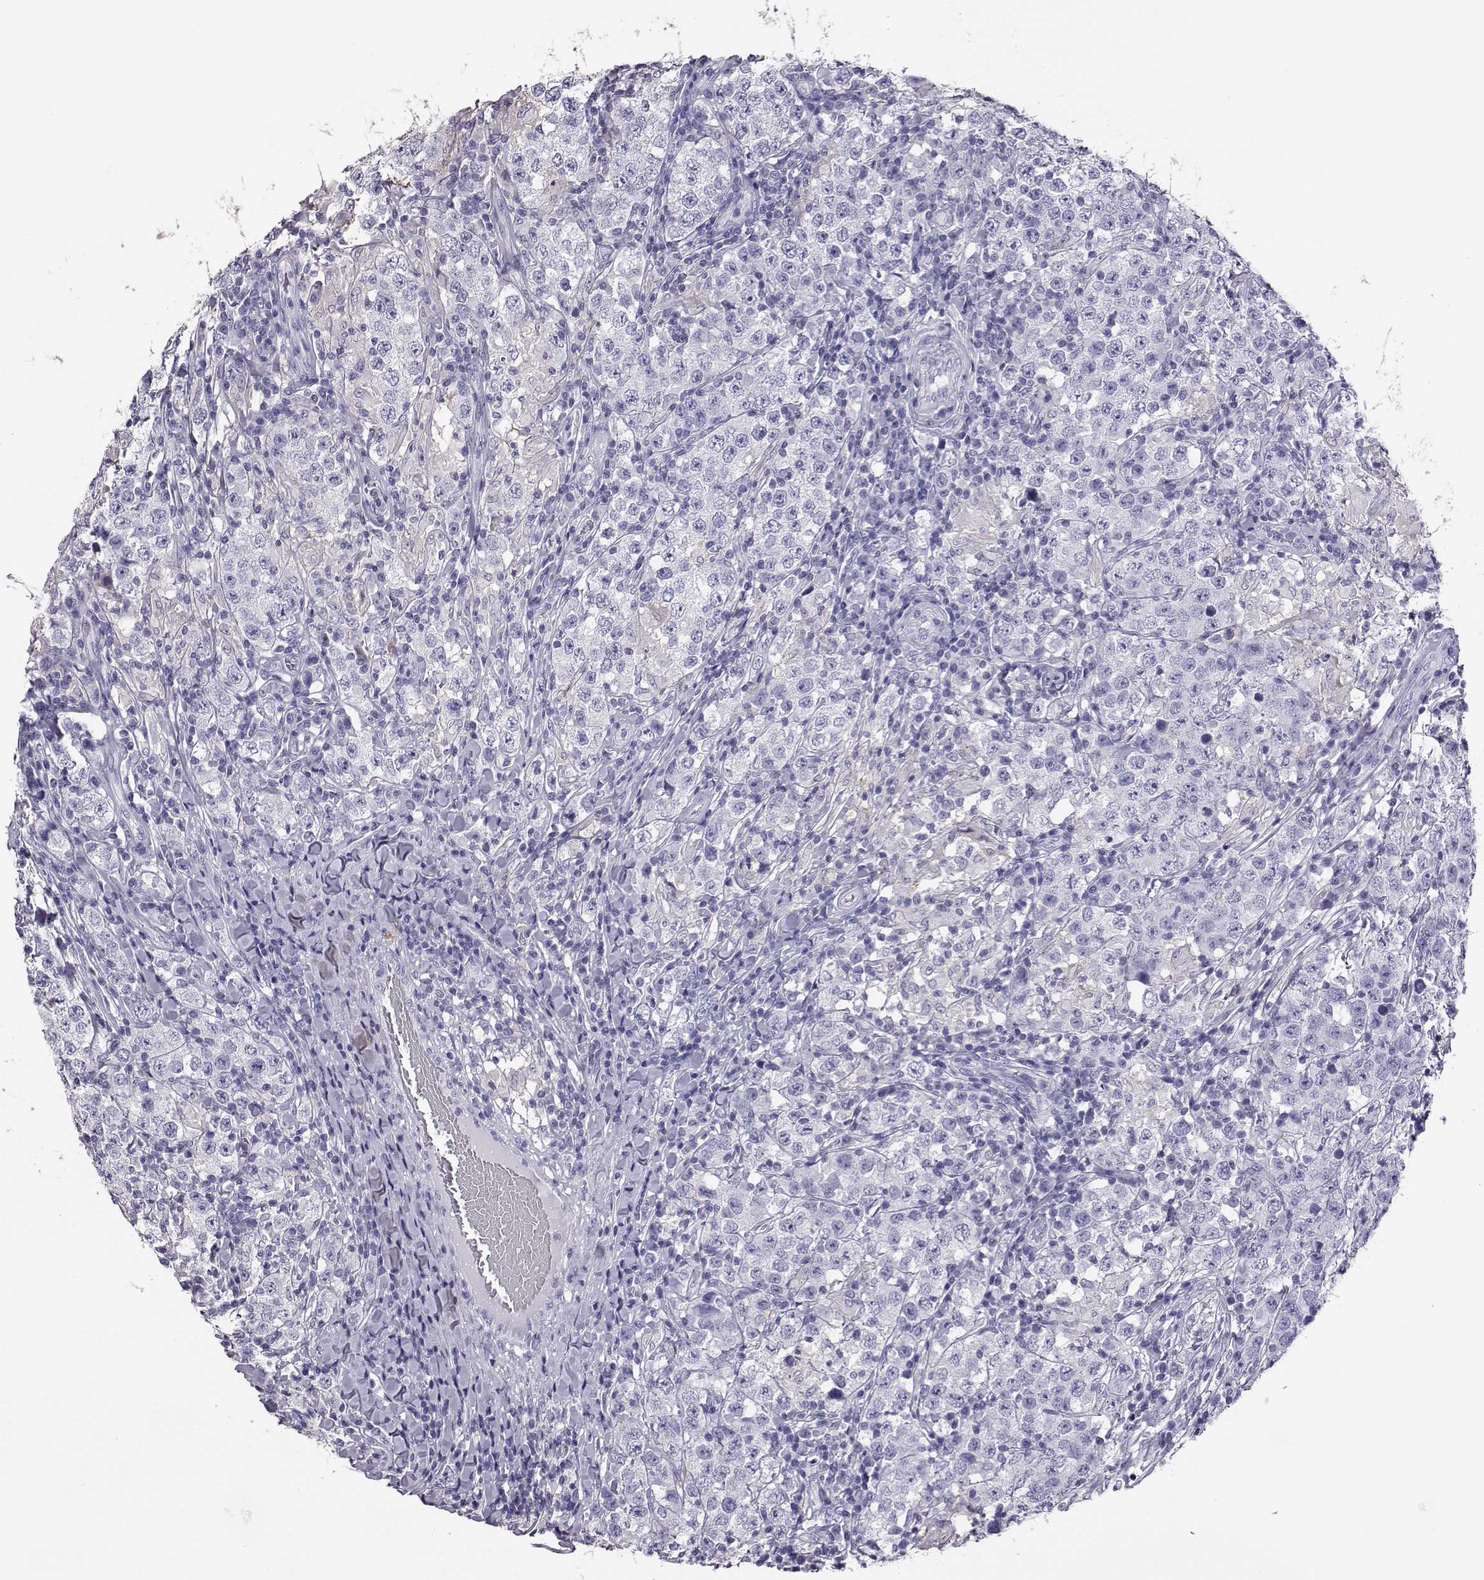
{"staining": {"intensity": "negative", "quantity": "none", "location": "none"}, "tissue": "testis cancer", "cell_type": "Tumor cells", "image_type": "cancer", "snomed": [{"axis": "morphology", "description": "Seminoma, NOS"}, {"axis": "morphology", "description": "Carcinoma, Embryonal, NOS"}, {"axis": "topography", "description": "Testis"}], "caption": "High magnification brightfield microscopy of testis cancer stained with DAB (3,3'-diaminobenzidine) (brown) and counterstained with hematoxylin (blue): tumor cells show no significant expression.", "gene": "AKR1B1", "patient": {"sex": "male", "age": 41}}